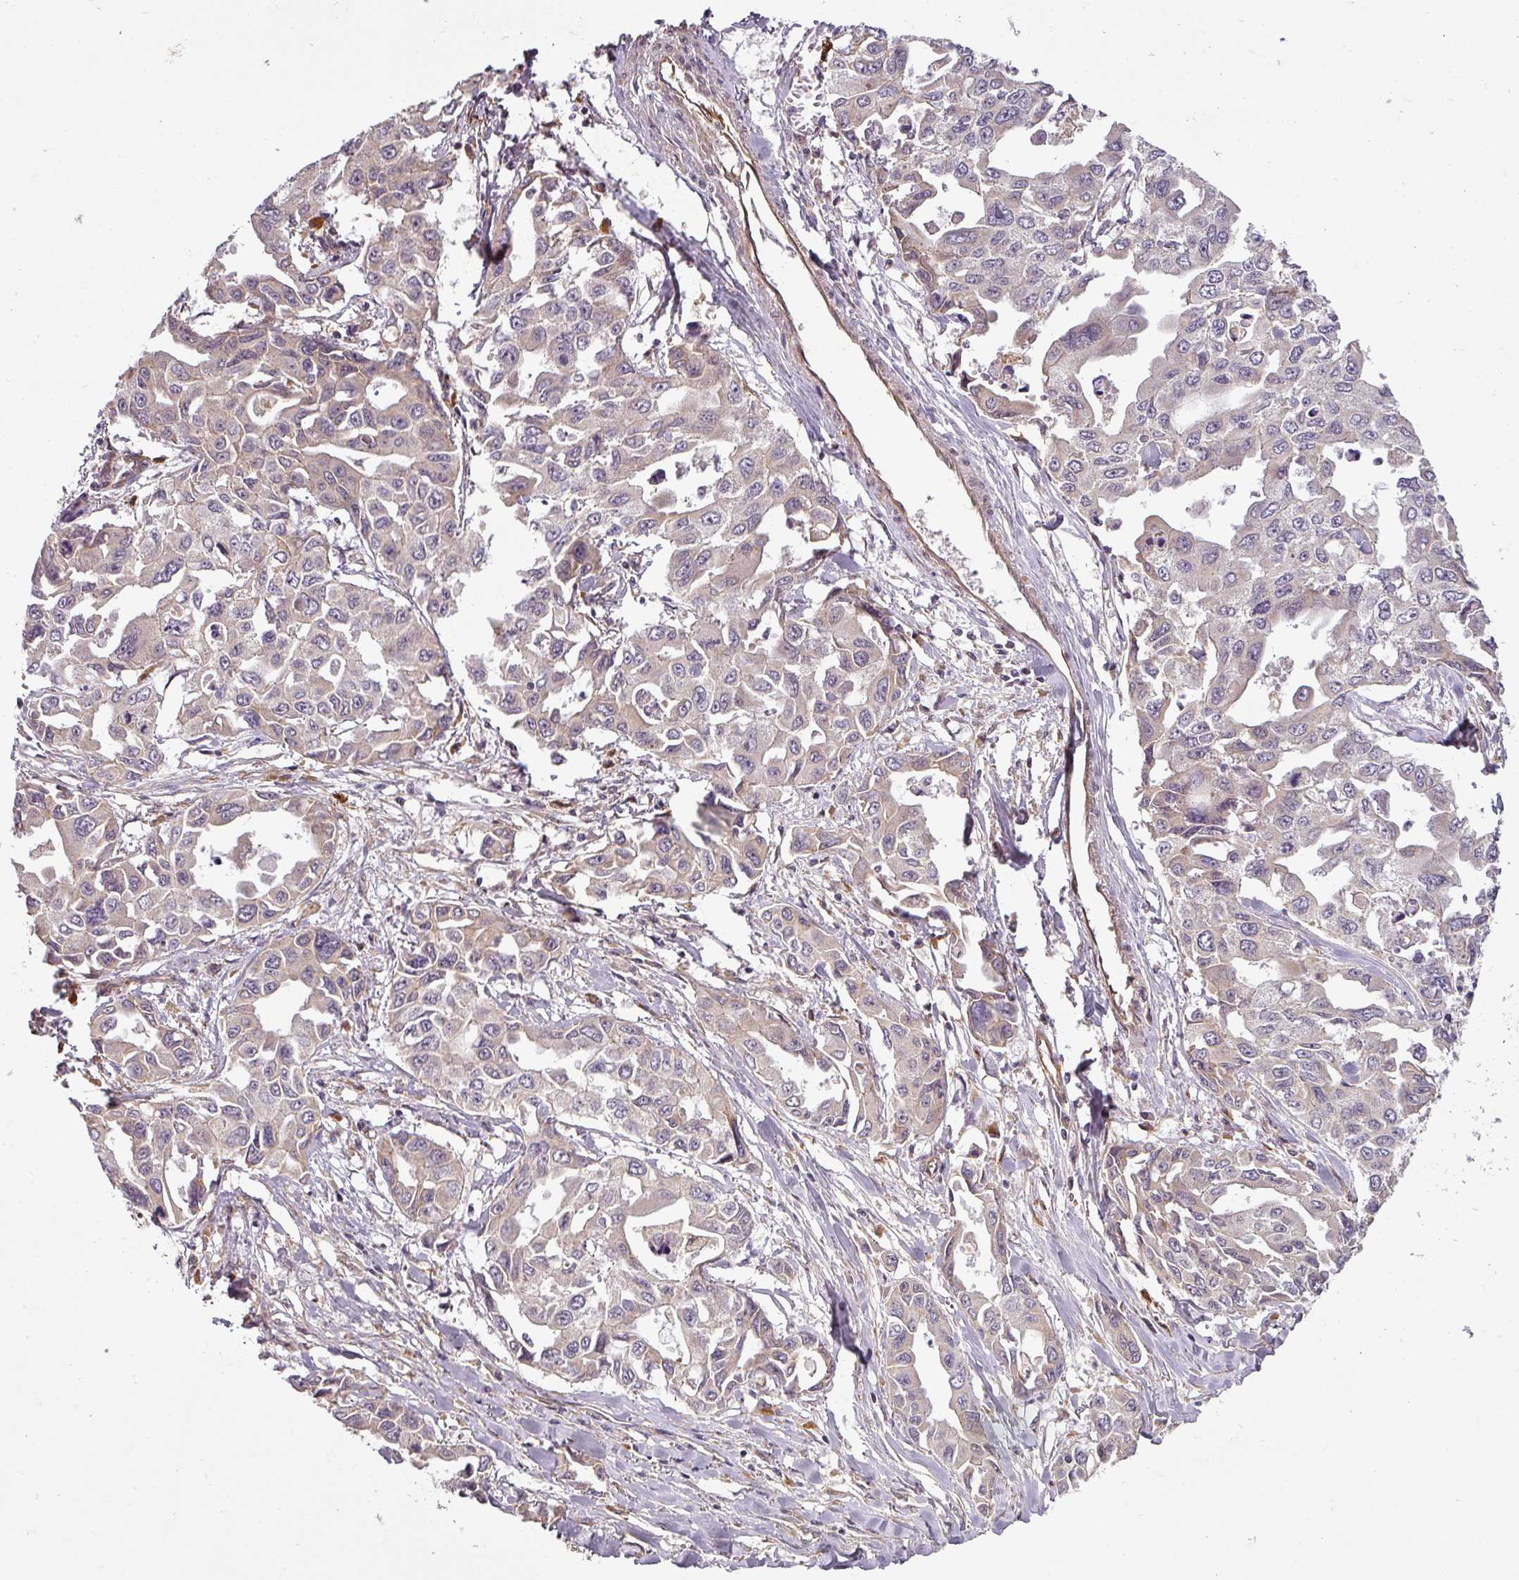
{"staining": {"intensity": "weak", "quantity": "<25%", "location": "cytoplasmic/membranous"}, "tissue": "lung cancer", "cell_type": "Tumor cells", "image_type": "cancer", "snomed": [{"axis": "morphology", "description": "Adenocarcinoma, NOS"}, {"axis": "topography", "description": "Lung"}], "caption": "IHC of human lung adenocarcinoma exhibits no staining in tumor cells.", "gene": "DIMT1", "patient": {"sex": "male", "age": 64}}